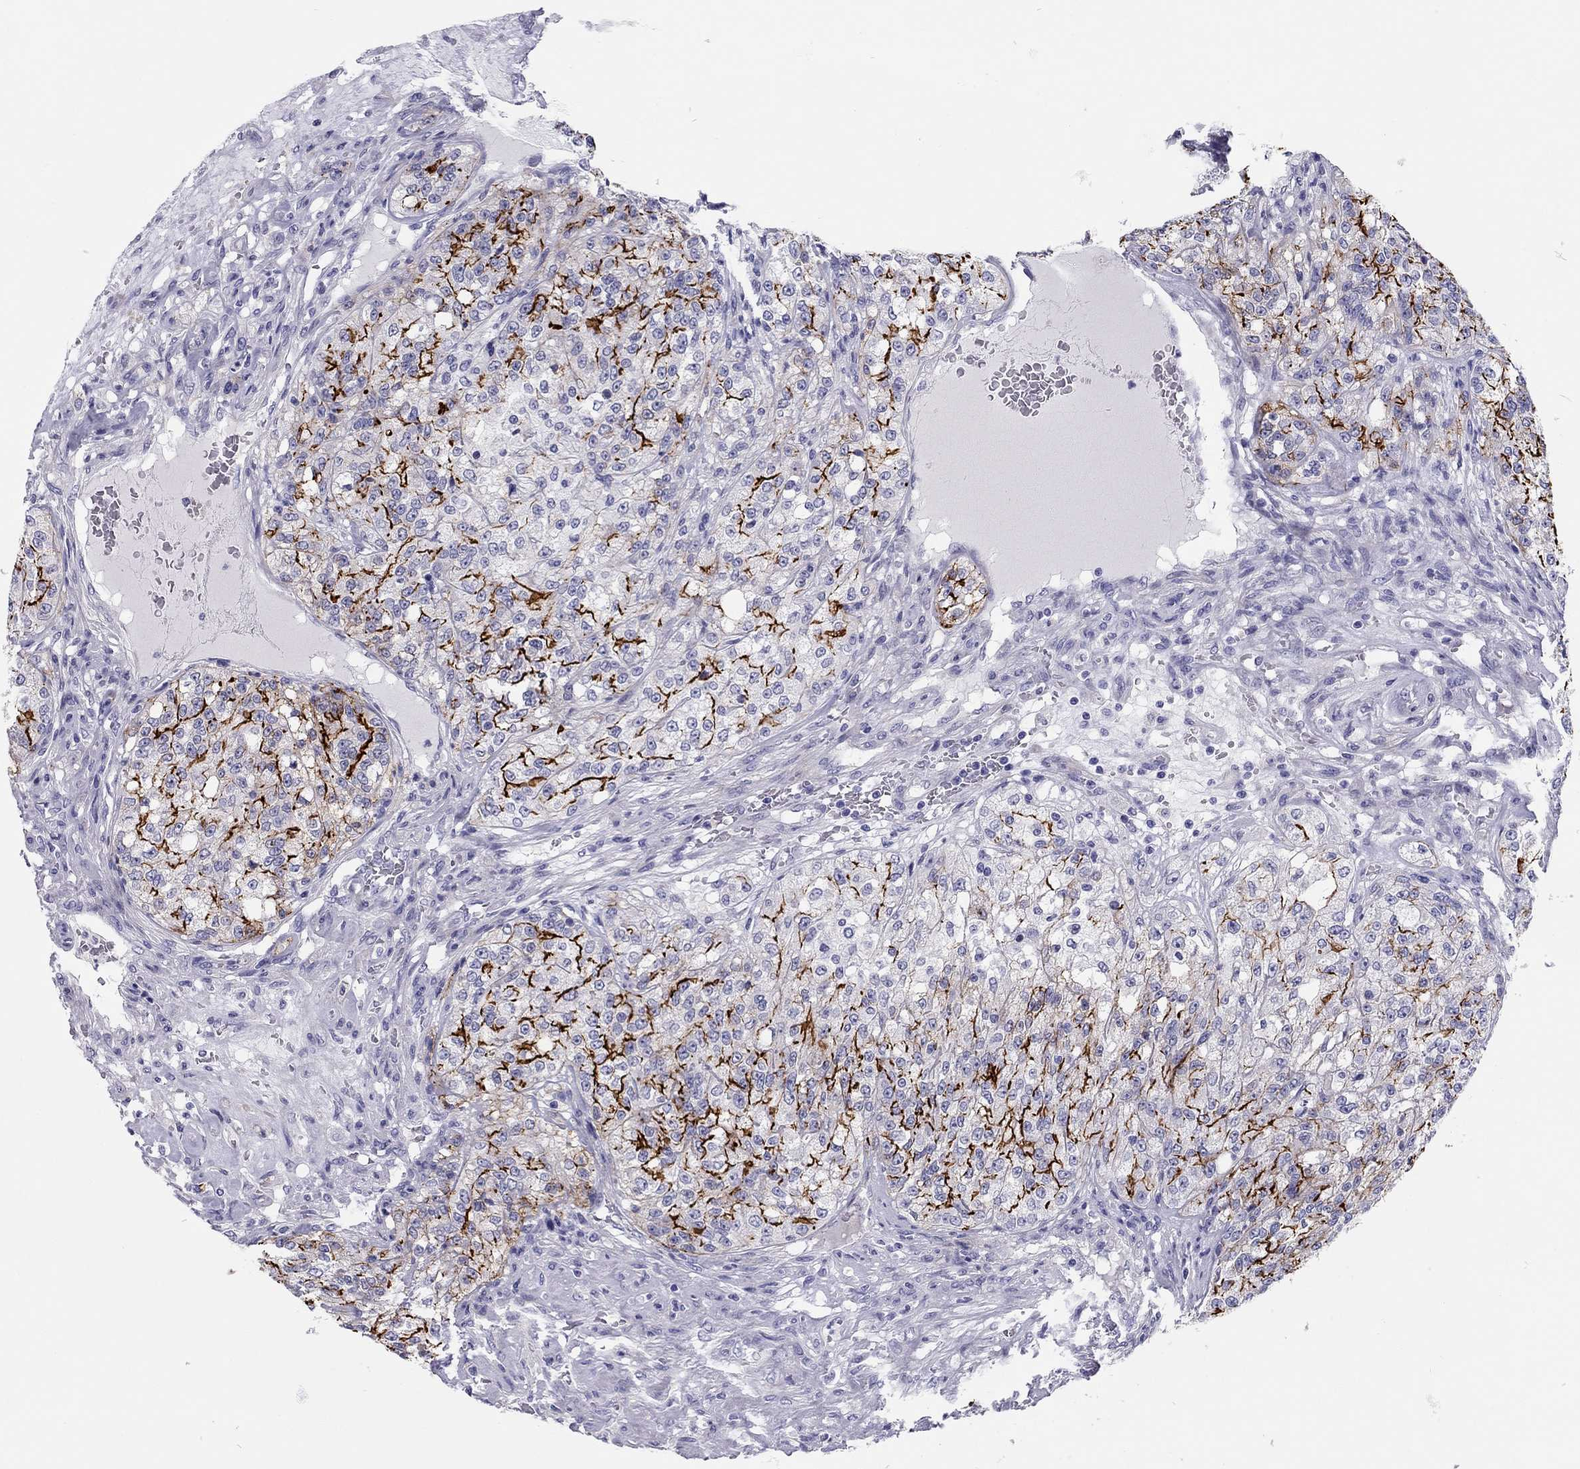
{"staining": {"intensity": "strong", "quantity": "25%-75%", "location": "cytoplasmic/membranous"}, "tissue": "renal cancer", "cell_type": "Tumor cells", "image_type": "cancer", "snomed": [{"axis": "morphology", "description": "Adenocarcinoma, NOS"}, {"axis": "topography", "description": "Kidney"}], "caption": "Immunohistochemical staining of human renal cancer (adenocarcinoma) shows strong cytoplasmic/membranous protein expression in about 25%-75% of tumor cells.", "gene": "SCARB1", "patient": {"sex": "female", "age": 63}}